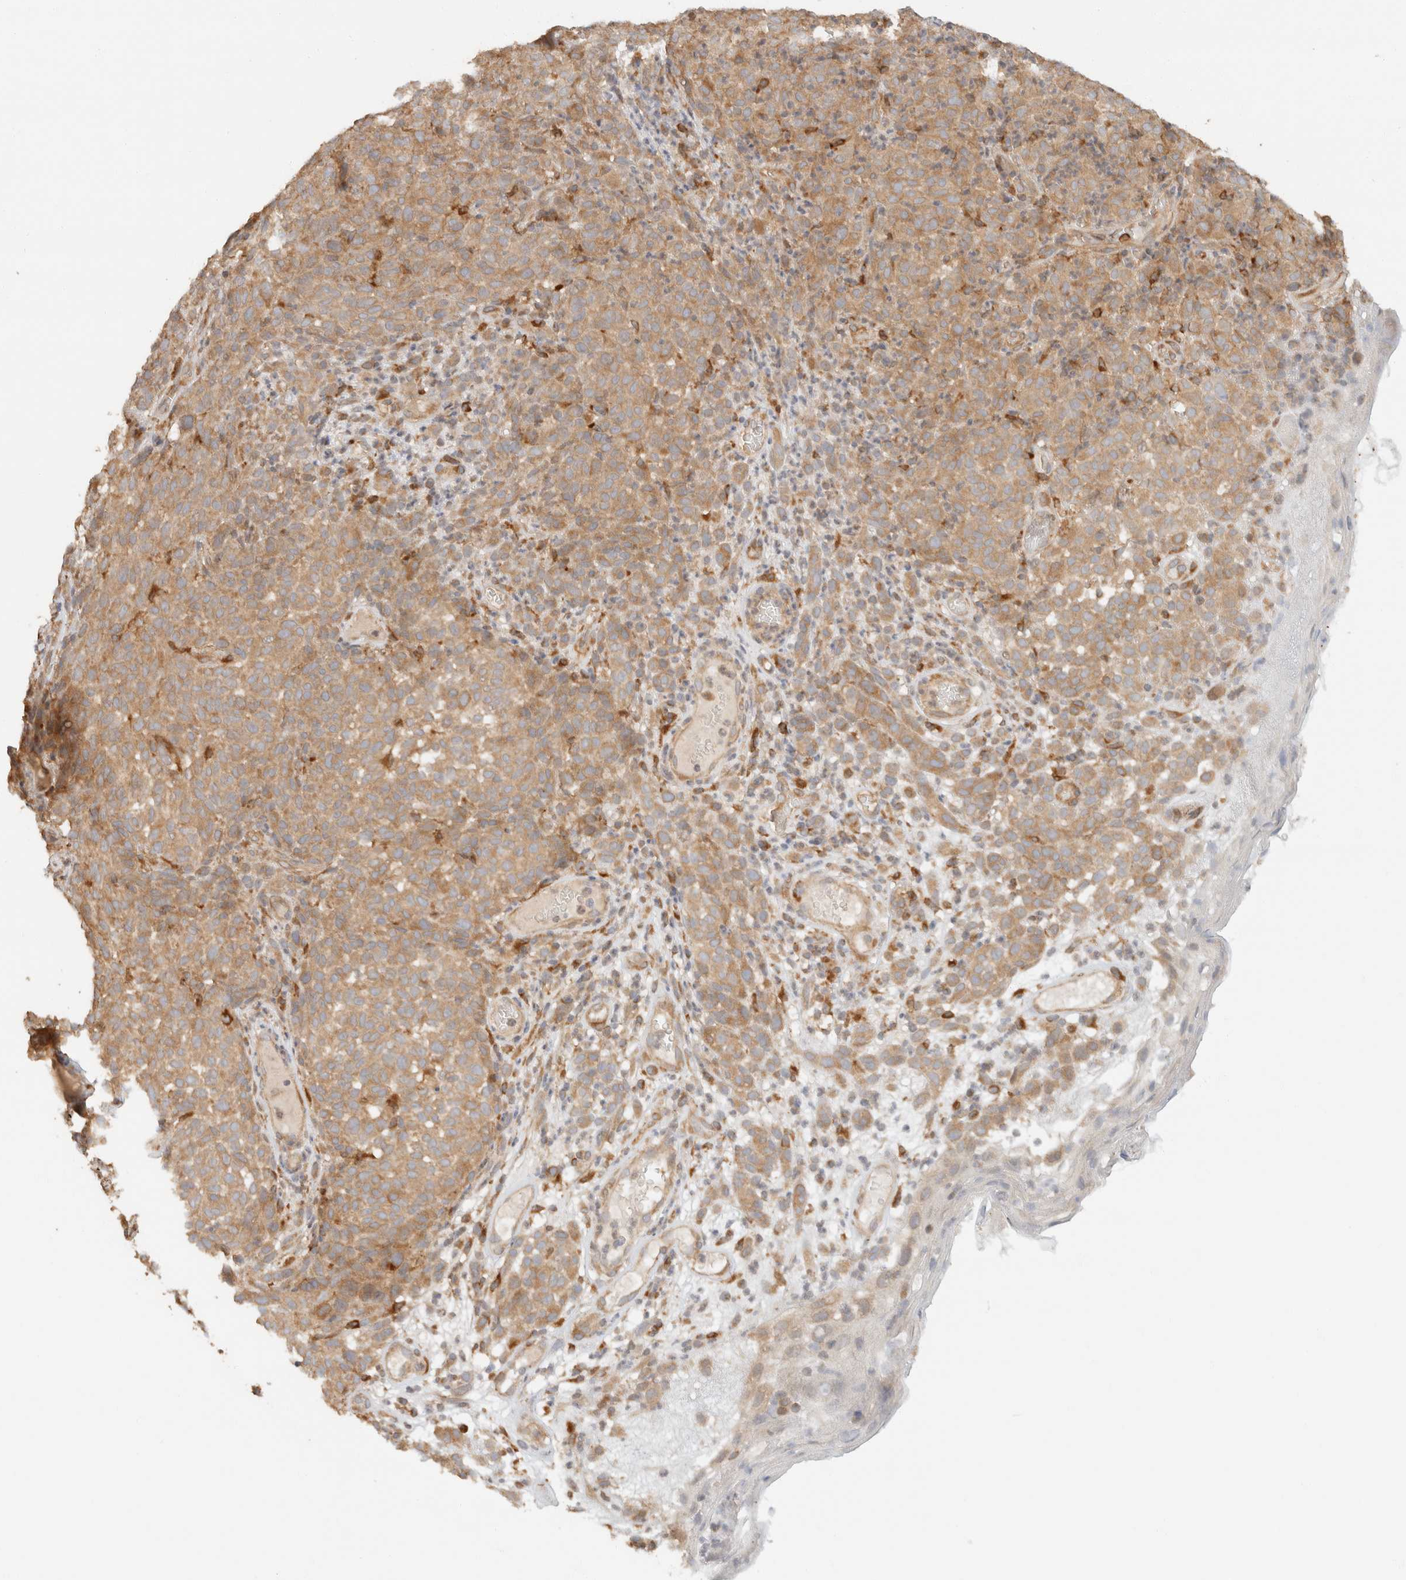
{"staining": {"intensity": "moderate", "quantity": "25%-75%", "location": "cytoplasmic/membranous"}, "tissue": "melanoma", "cell_type": "Tumor cells", "image_type": "cancer", "snomed": [{"axis": "morphology", "description": "Malignant melanoma, NOS"}, {"axis": "topography", "description": "Skin"}], "caption": "This is a photomicrograph of immunohistochemistry (IHC) staining of melanoma, which shows moderate staining in the cytoplasmic/membranous of tumor cells.", "gene": "TACC1", "patient": {"sex": "female", "age": 82}}